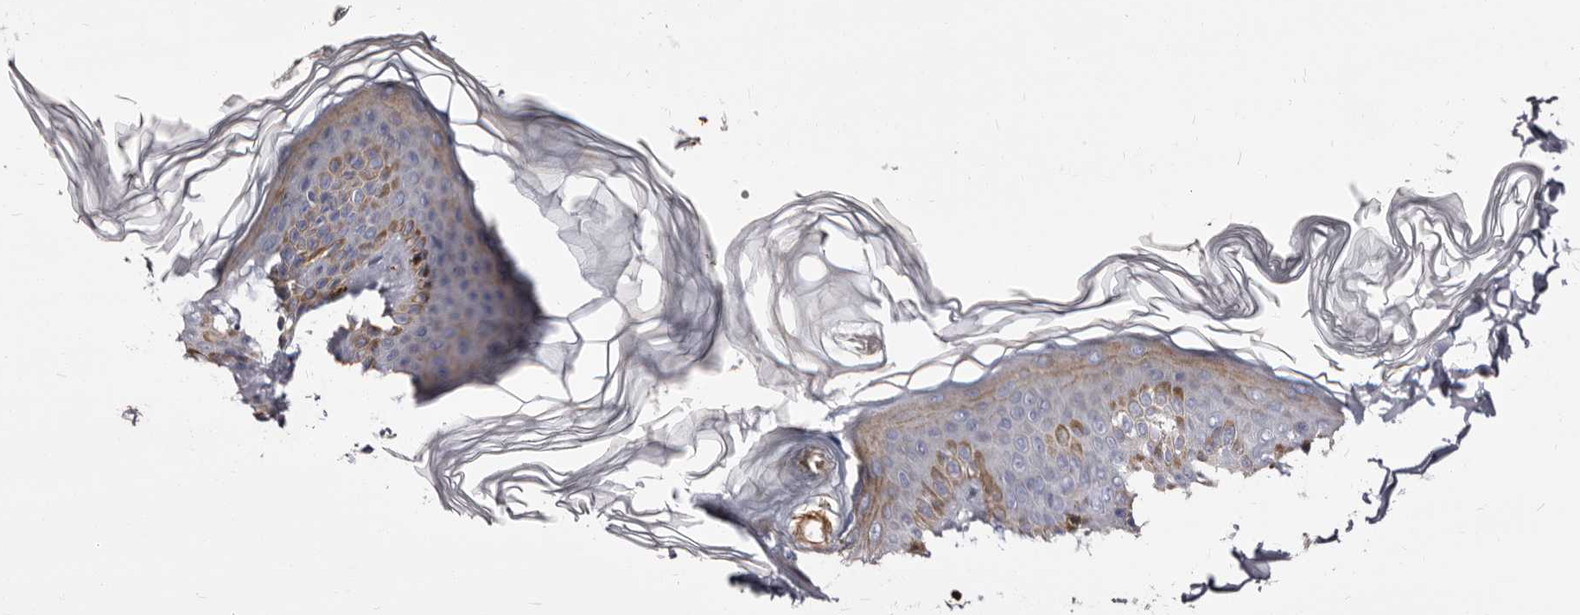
{"staining": {"intensity": "moderate", "quantity": "<25%", "location": "cytoplasmic/membranous"}, "tissue": "skin", "cell_type": "Keratinocytes", "image_type": "normal", "snomed": [{"axis": "morphology", "description": "Normal tissue, NOS"}, {"axis": "morphology", "description": "Neoplasm, benign, NOS"}, {"axis": "topography", "description": "Skin"}, {"axis": "topography", "description": "Soft tissue"}], "caption": "Moderate cytoplasmic/membranous protein positivity is appreciated in about <25% of keratinocytes in skin.", "gene": "AUNIP", "patient": {"sex": "male", "age": 26}}